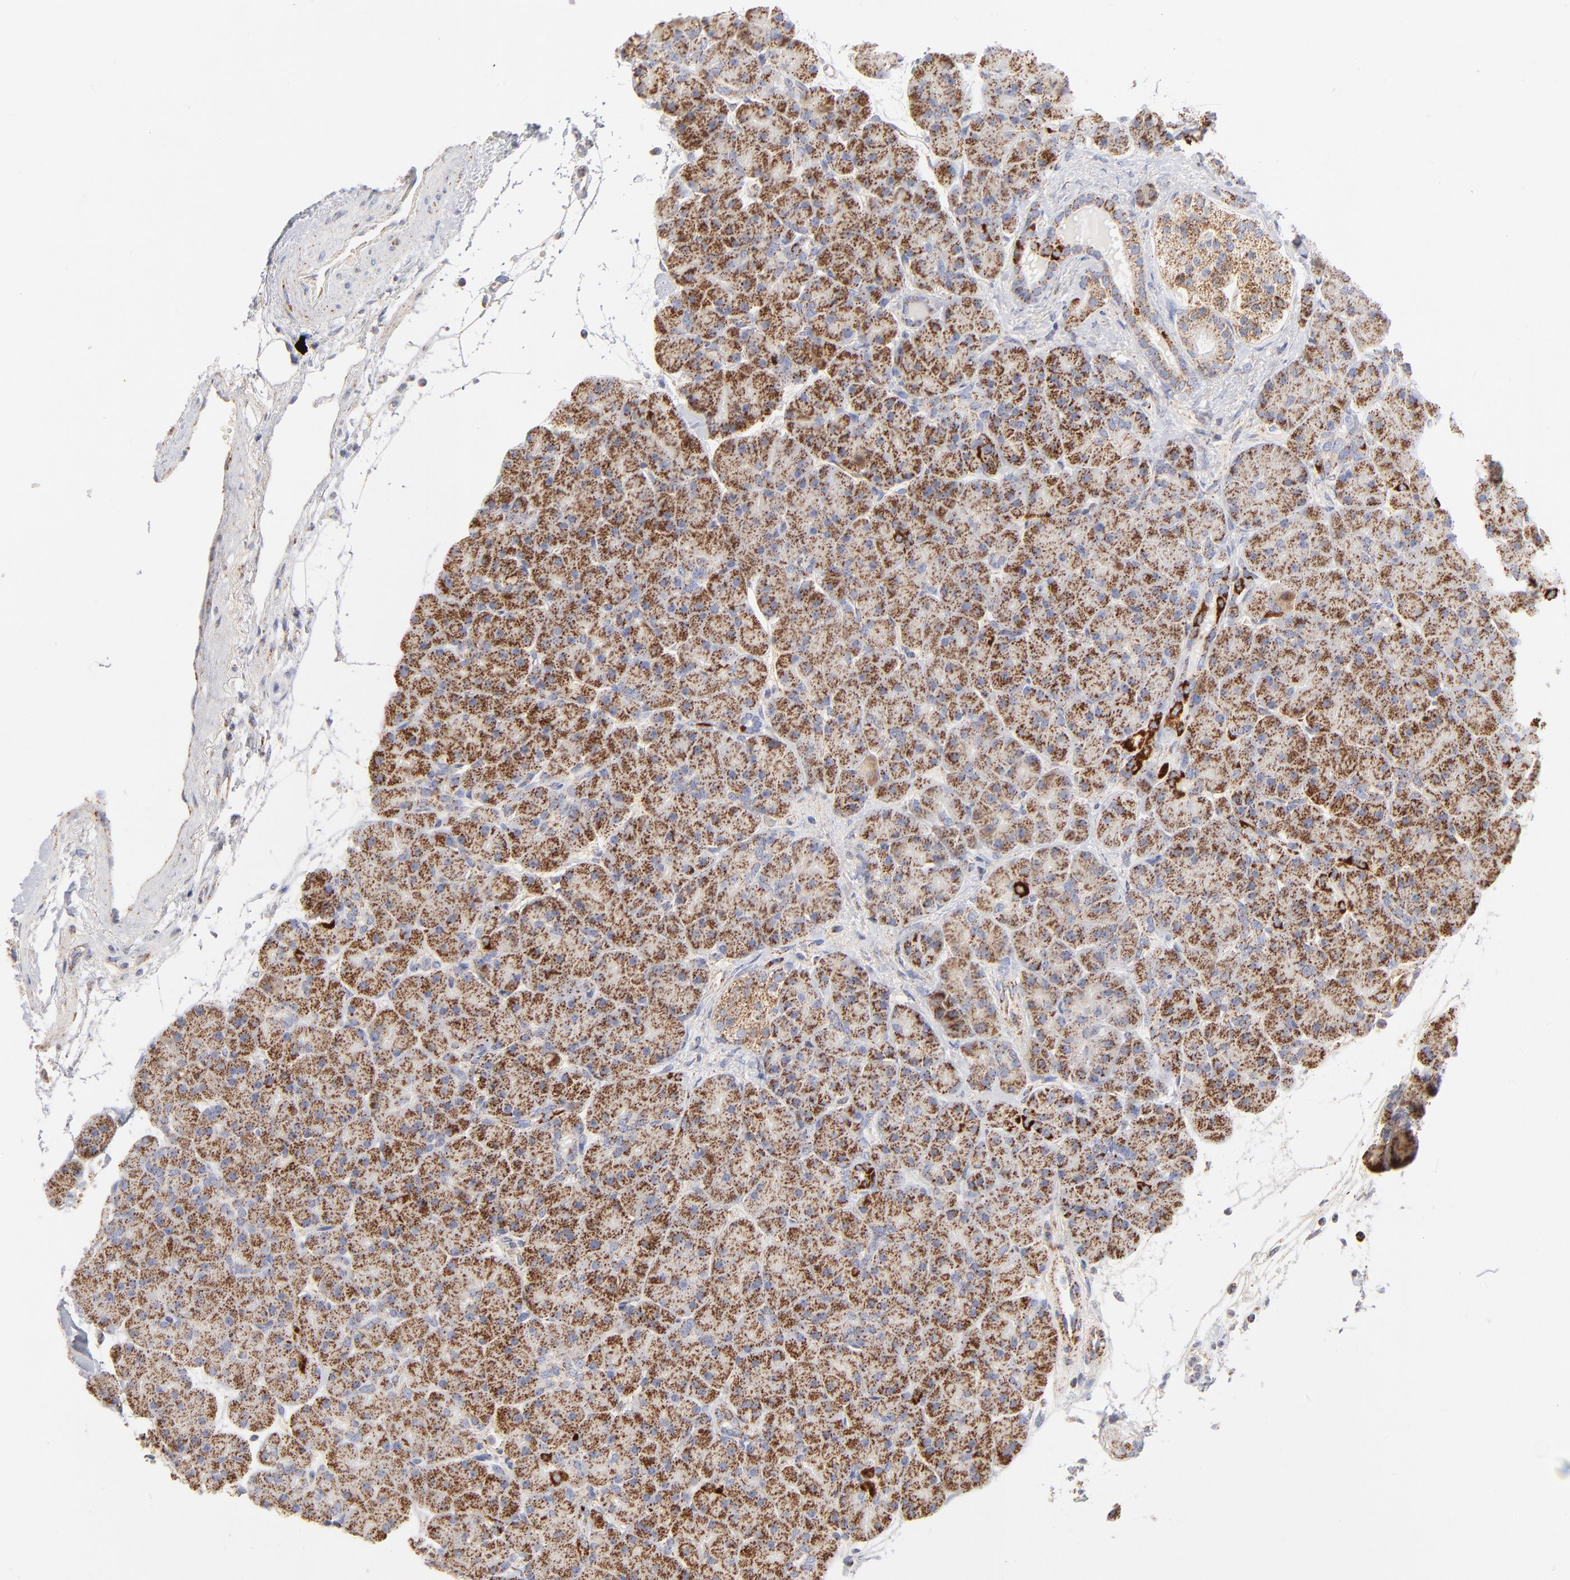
{"staining": {"intensity": "moderate", "quantity": ">75%", "location": "cytoplasmic/membranous"}, "tissue": "pancreas", "cell_type": "Exocrine glandular cells", "image_type": "normal", "snomed": [{"axis": "morphology", "description": "Normal tissue, NOS"}, {"axis": "topography", "description": "Pancreas"}], "caption": "Protein analysis of normal pancreas exhibits moderate cytoplasmic/membranous positivity in approximately >75% of exocrine glandular cells.", "gene": "DLAT", "patient": {"sex": "male", "age": 66}}